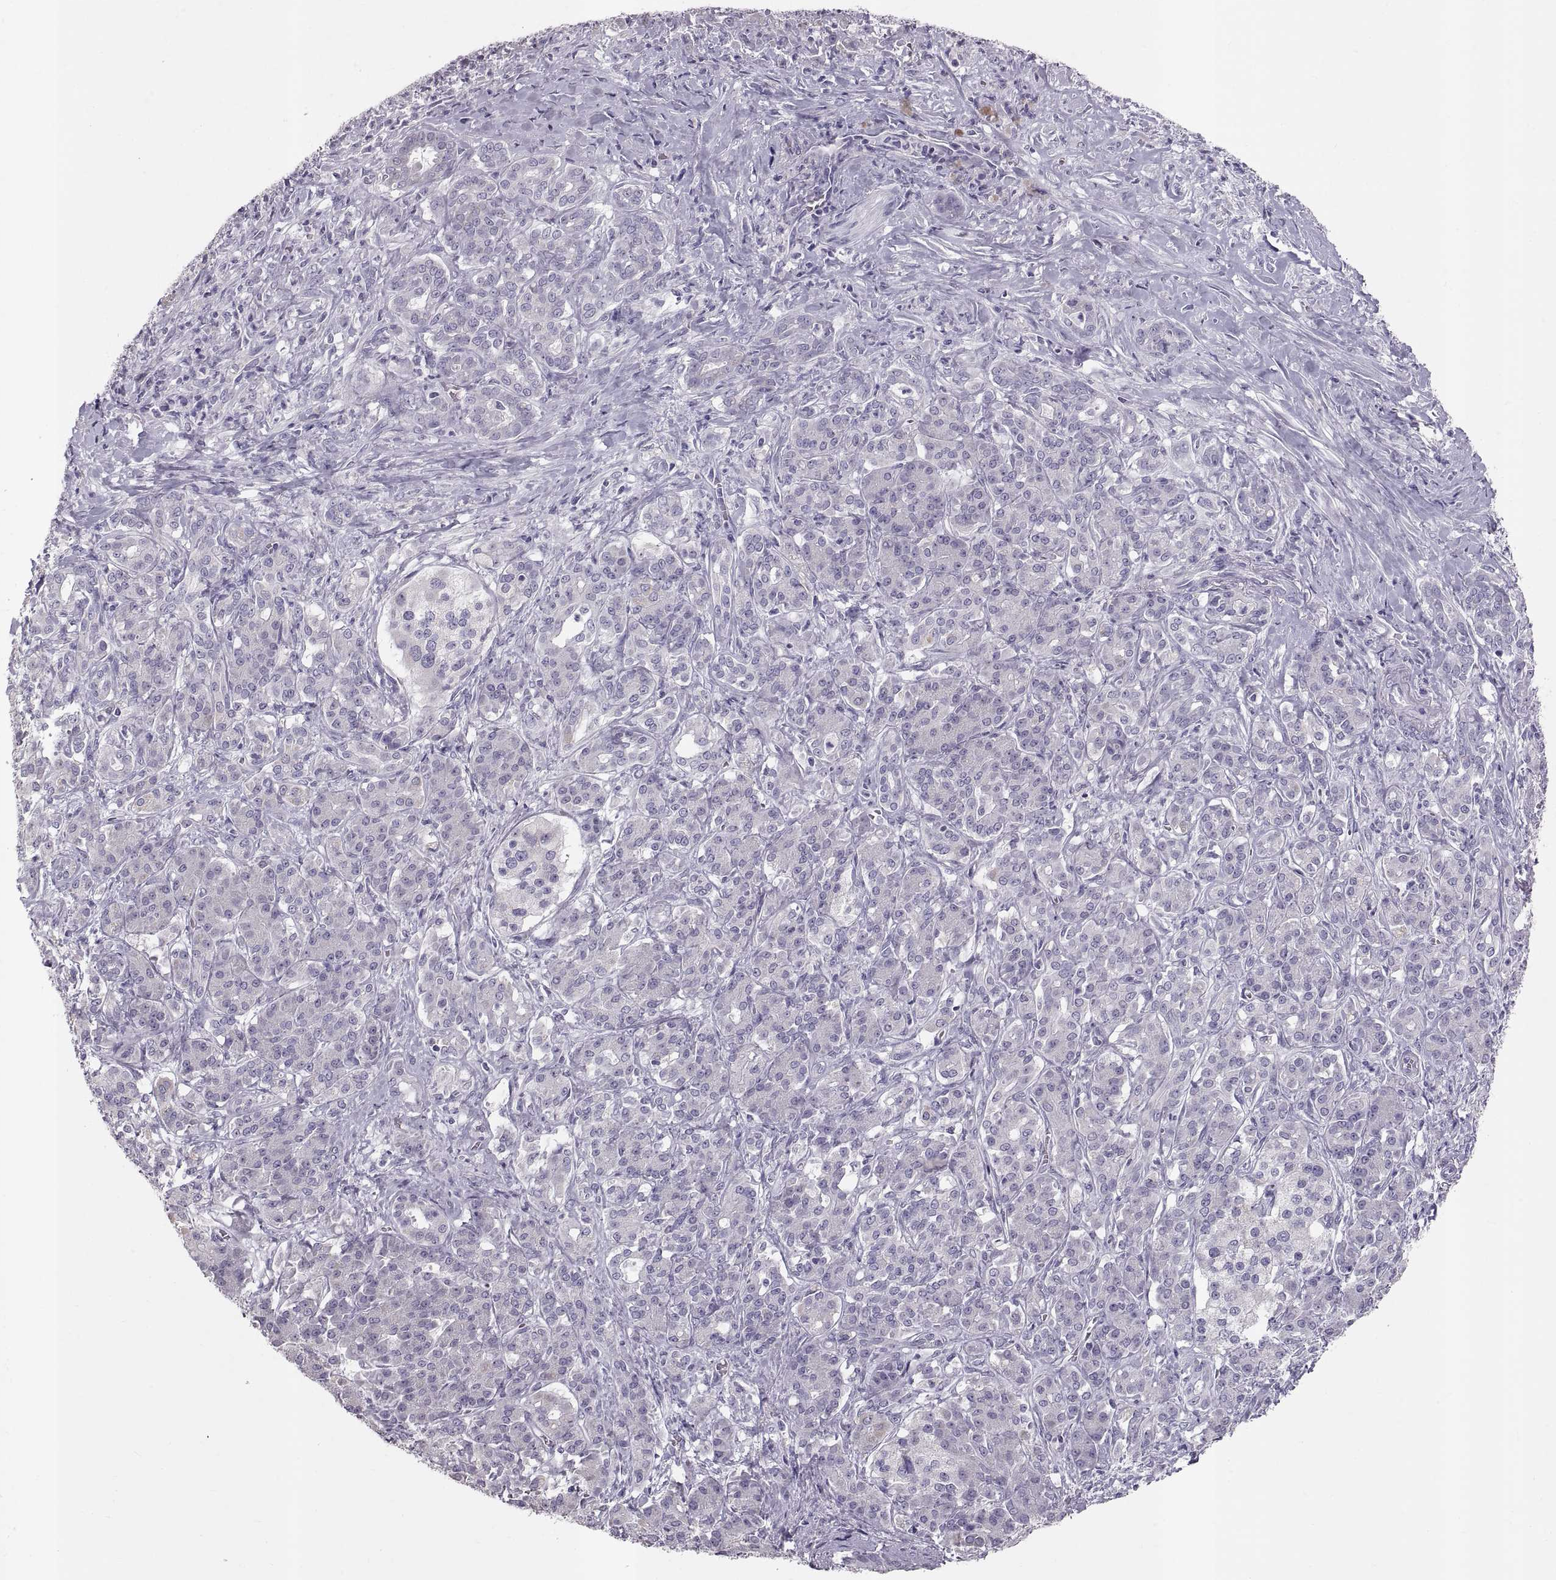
{"staining": {"intensity": "negative", "quantity": "none", "location": "none"}, "tissue": "pancreatic cancer", "cell_type": "Tumor cells", "image_type": "cancer", "snomed": [{"axis": "morphology", "description": "Normal tissue, NOS"}, {"axis": "morphology", "description": "Inflammation, NOS"}, {"axis": "morphology", "description": "Adenocarcinoma, NOS"}, {"axis": "topography", "description": "Pancreas"}], "caption": "The photomicrograph reveals no significant positivity in tumor cells of adenocarcinoma (pancreatic). The staining was performed using DAB to visualize the protein expression in brown, while the nuclei were stained in blue with hematoxylin (Magnification: 20x).", "gene": "WBP2NL", "patient": {"sex": "male", "age": 57}}